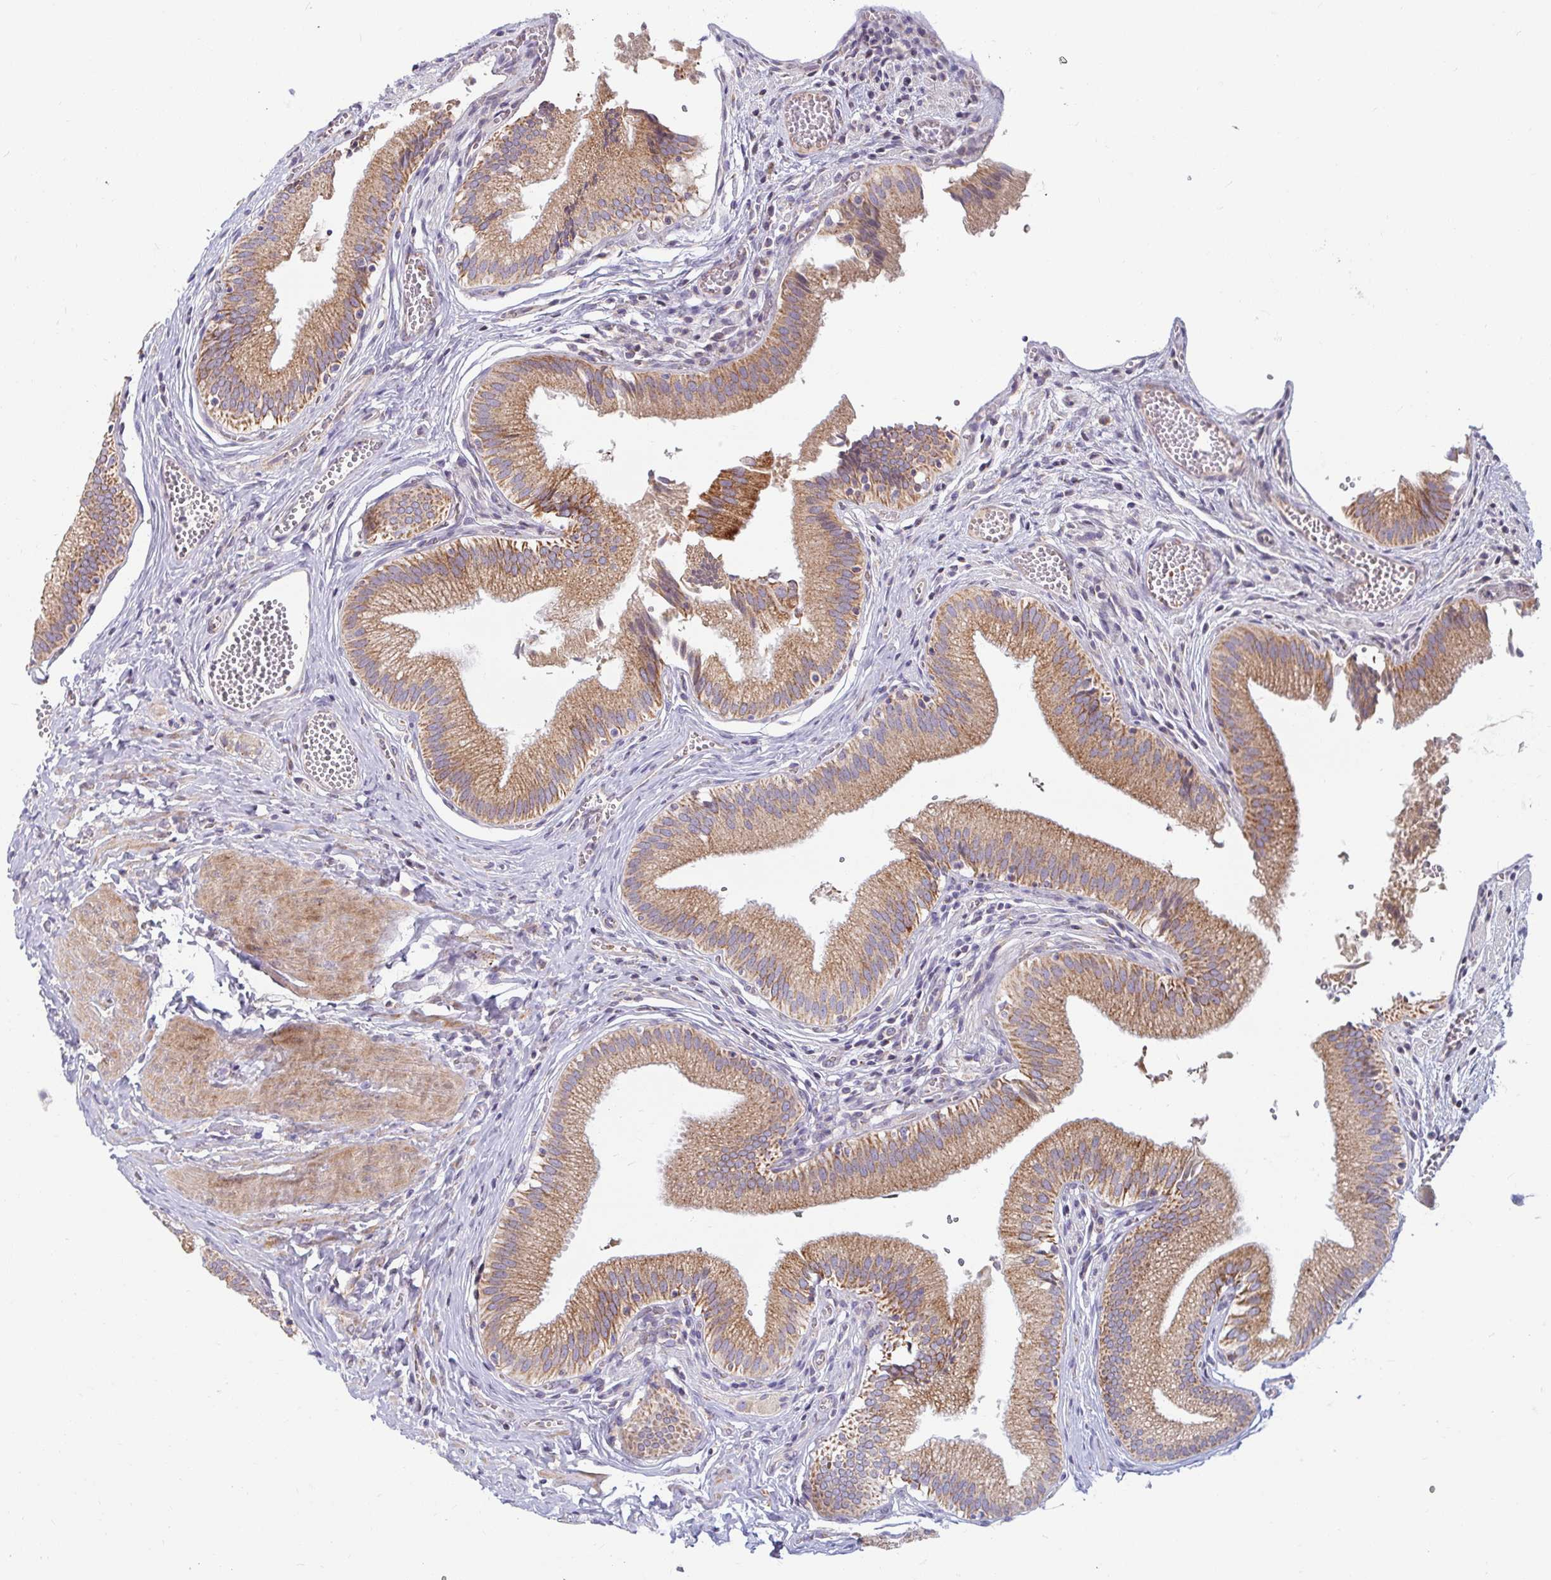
{"staining": {"intensity": "moderate", "quantity": ">75%", "location": "cytoplasmic/membranous"}, "tissue": "gallbladder", "cell_type": "Glandular cells", "image_type": "normal", "snomed": [{"axis": "morphology", "description": "Normal tissue, NOS"}, {"axis": "topography", "description": "Gallbladder"}, {"axis": "topography", "description": "Peripheral nerve tissue"}], "caption": "A photomicrograph of human gallbladder stained for a protein displays moderate cytoplasmic/membranous brown staining in glandular cells. The staining was performed using DAB (3,3'-diaminobenzidine), with brown indicating positive protein expression. Nuclei are stained blue with hematoxylin.", "gene": "SKP2", "patient": {"sex": "male", "age": 17}}